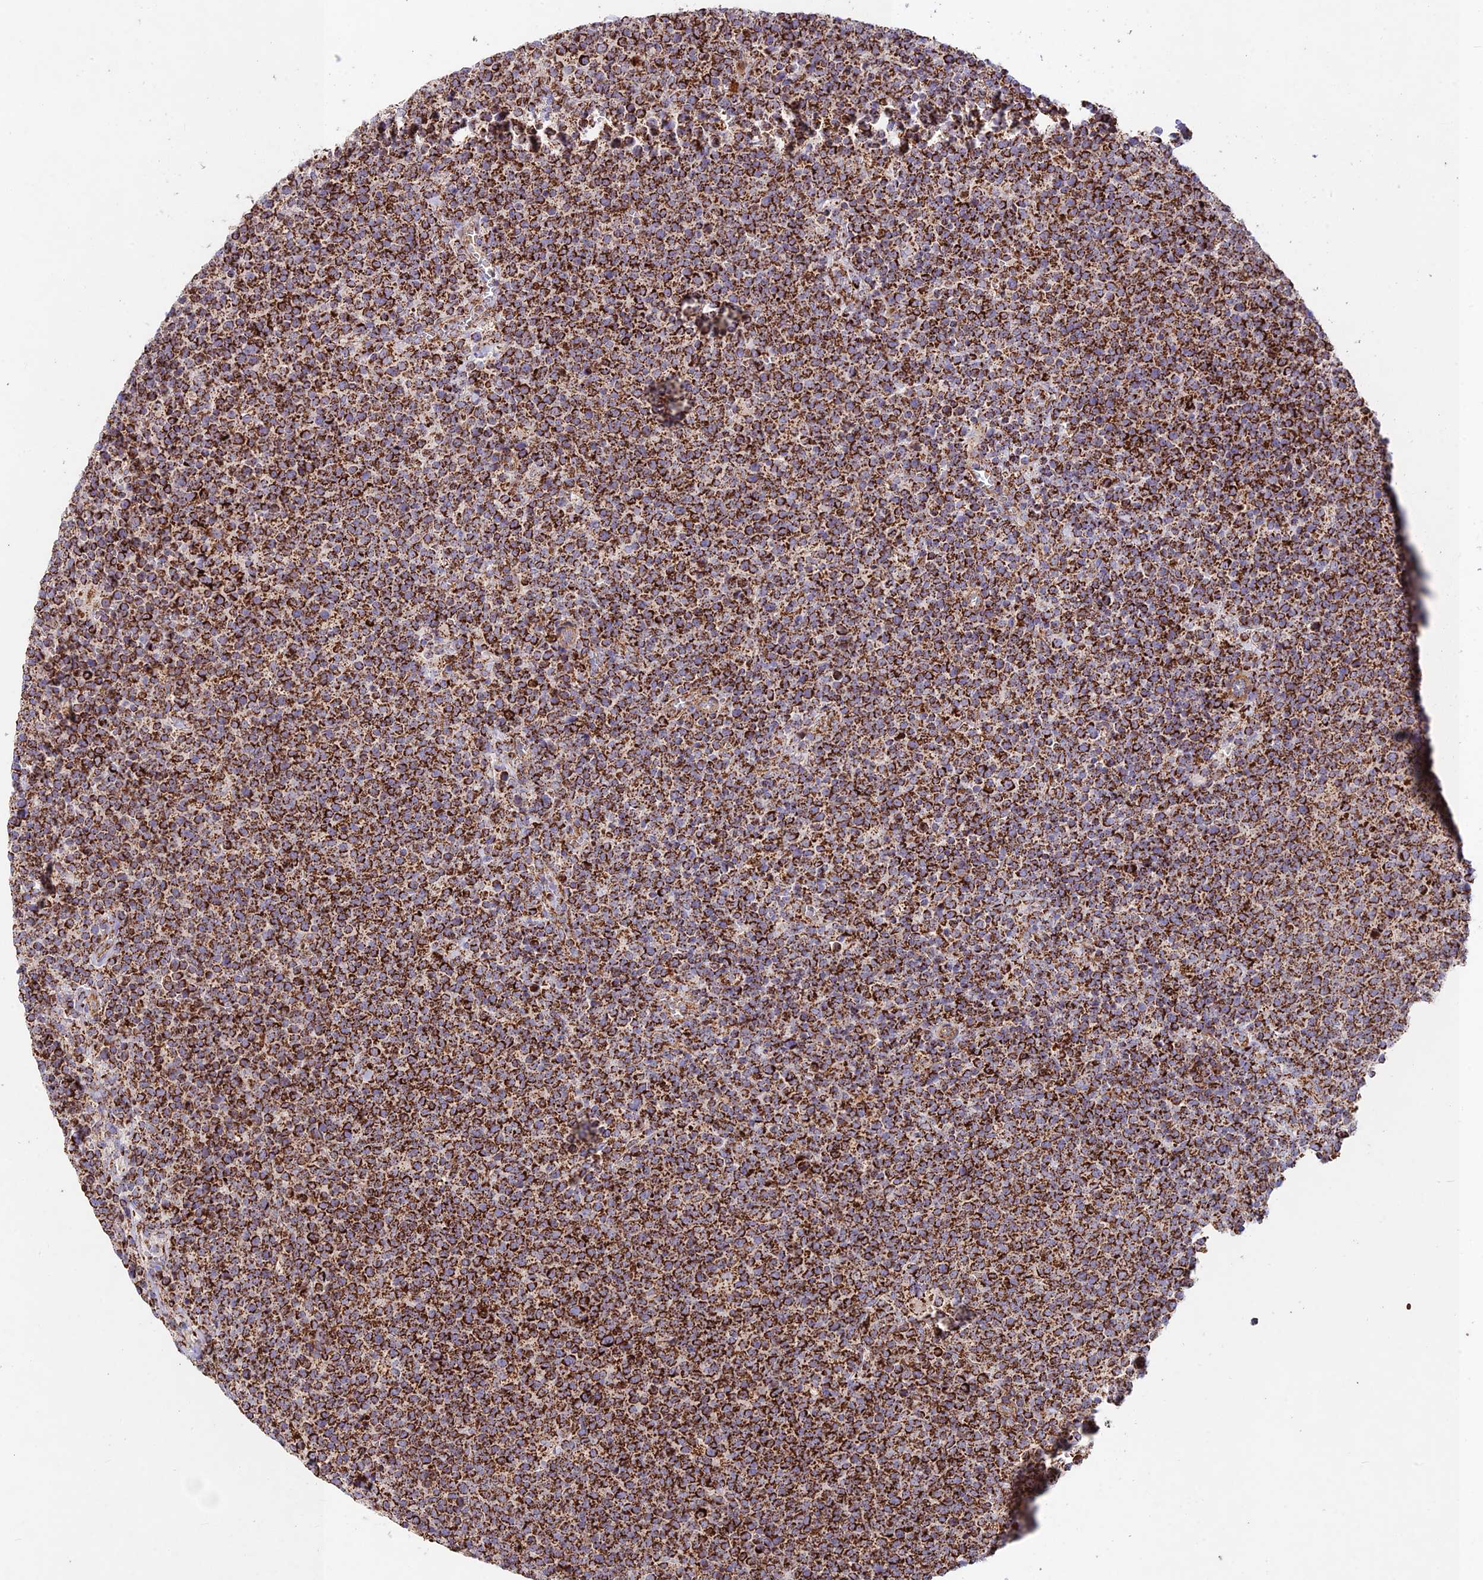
{"staining": {"intensity": "strong", "quantity": ">75%", "location": "cytoplasmic/membranous"}, "tissue": "lymphoma", "cell_type": "Tumor cells", "image_type": "cancer", "snomed": [{"axis": "morphology", "description": "Malignant lymphoma, non-Hodgkin's type, High grade"}, {"axis": "topography", "description": "Lymph node"}], "caption": "This is a photomicrograph of IHC staining of high-grade malignant lymphoma, non-Hodgkin's type, which shows strong positivity in the cytoplasmic/membranous of tumor cells.", "gene": "KHDC3L", "patient": {"sex": "male", "age": 61}}